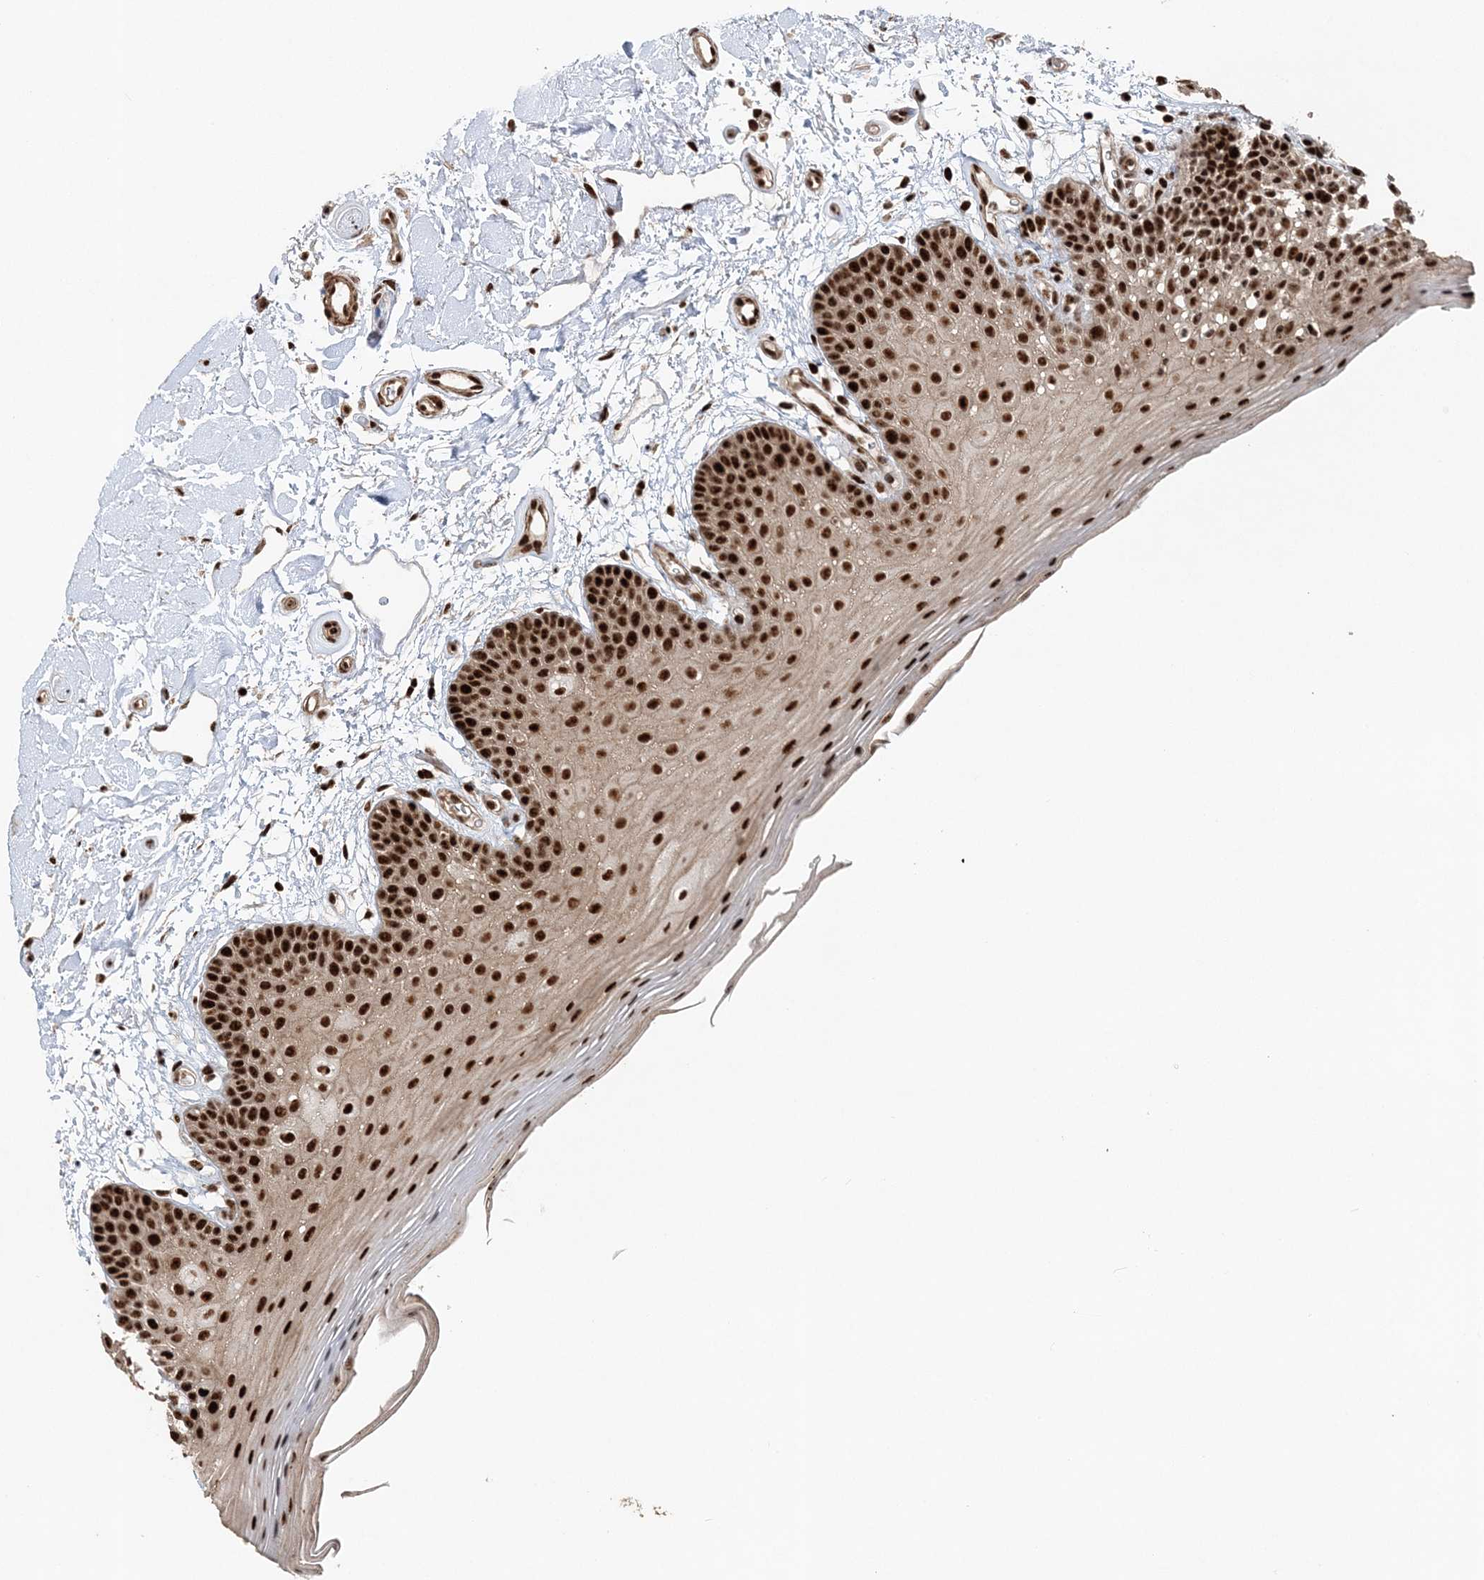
{"staining": {"intensity": "strong", "quantity": ">75%", "location": "nuclear"}, "tissue": "oral mucosa", "cell_type": "Squamous epithelial cells", "image_type": "normal", "snomed": [{"axis": "morphology", "description": "Normal tissue, NOS"}, {"axis": "topography", "description": "Oral tissue"}], "caption": "Benign oral mucosa demonstrates strong nuclear staining in about >75% of squamous epithelial cells.", "gene": "EXOSC8", "patient": {"sex": "male", "age": 62}}